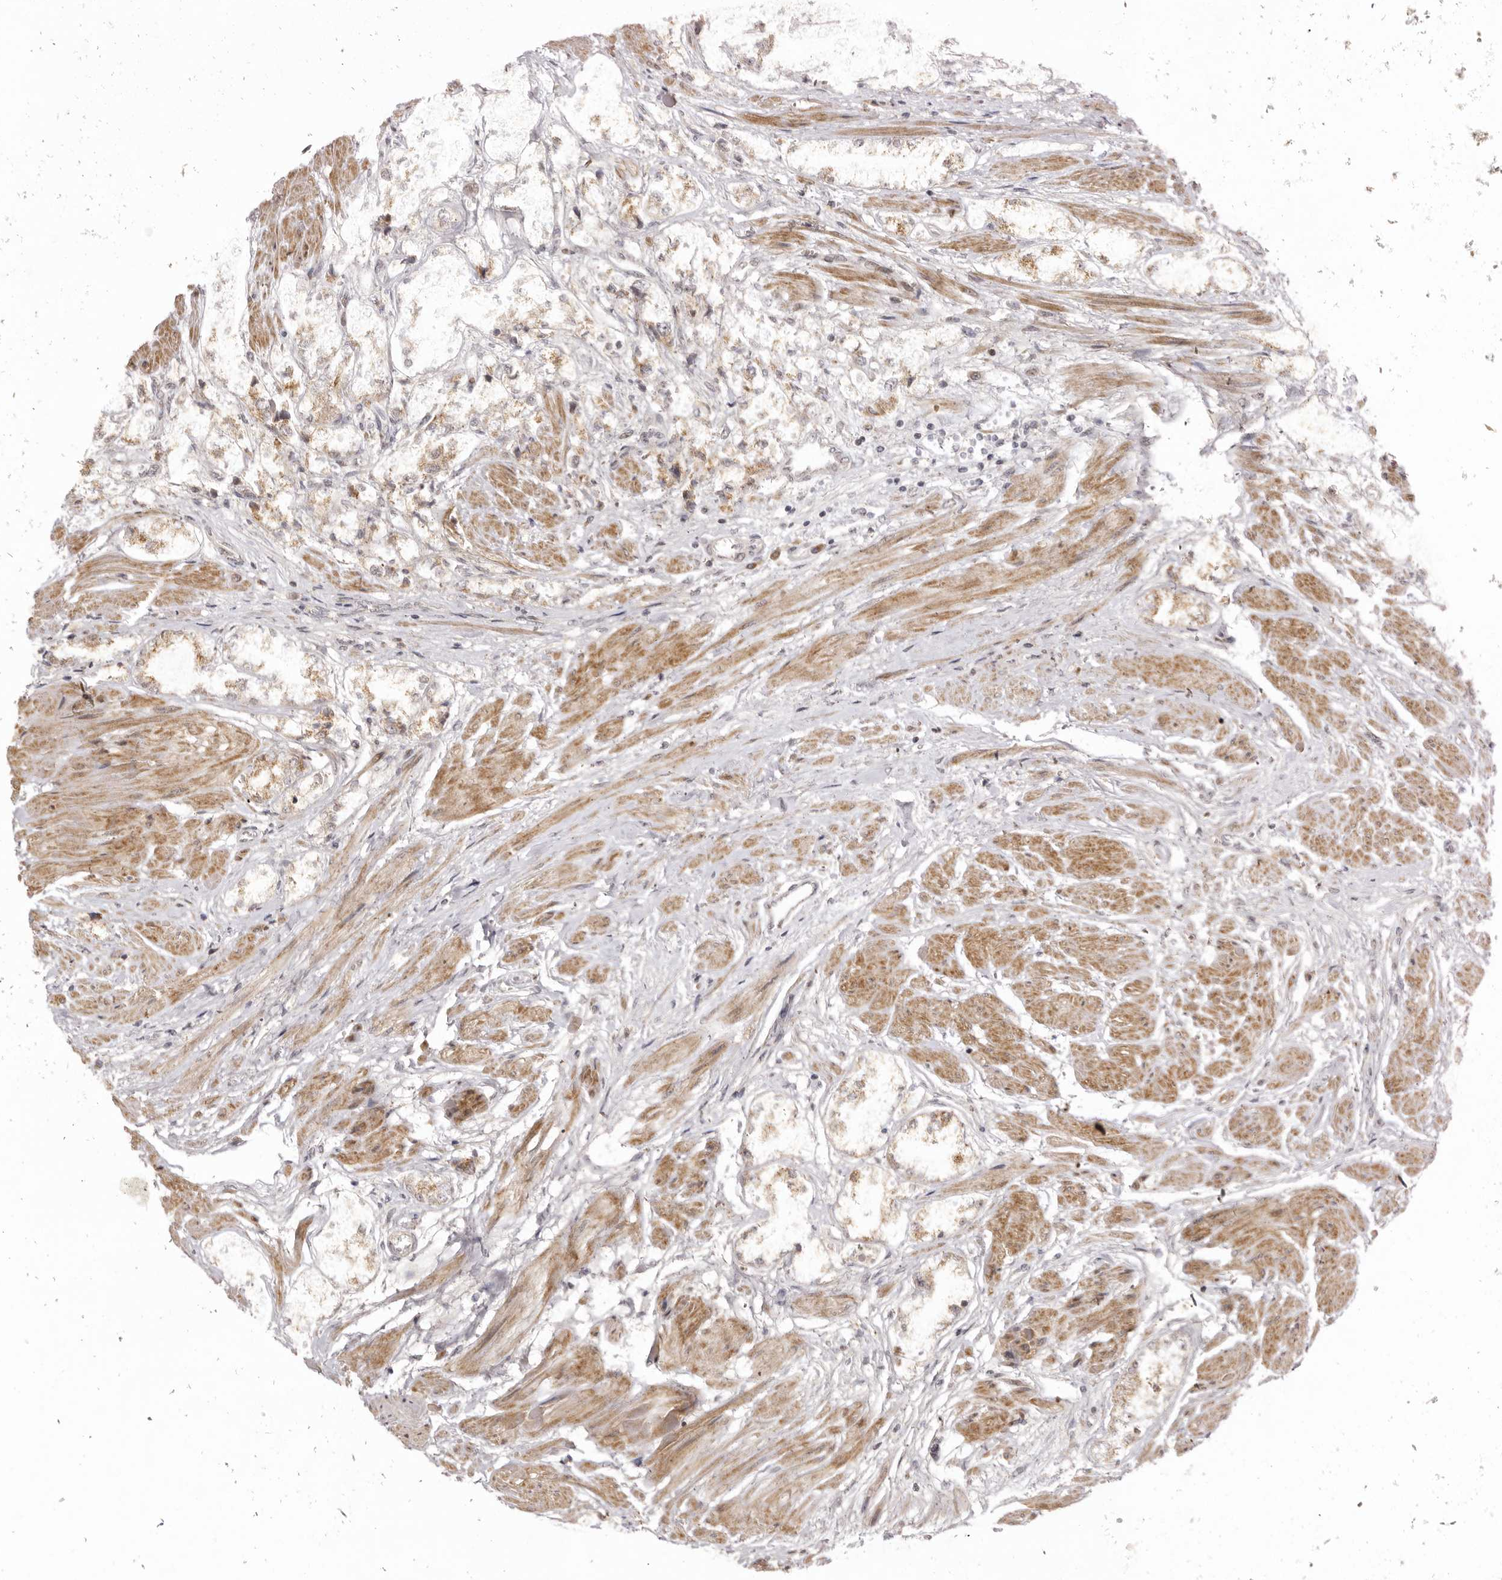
{"staining": {"intensity": "weak", "quantity": "<25%", "location": "cytoplasmic/membranous"}, "tissue": "prostate cancer", "cell_type": "Tumor cells", "image_type": "cancer", "snomed": [{"axis": "morphology", "description": "Adenocarcinoma, High grade"}, {"axis": "topography", "description": "Prostate"}], "caption": "An IHC image of prostate cancer is shown. There is no staining in tumor cells of prostate cancer.", "gene": "ZNF326", "patient": {"sex": "male", "age": 50}}